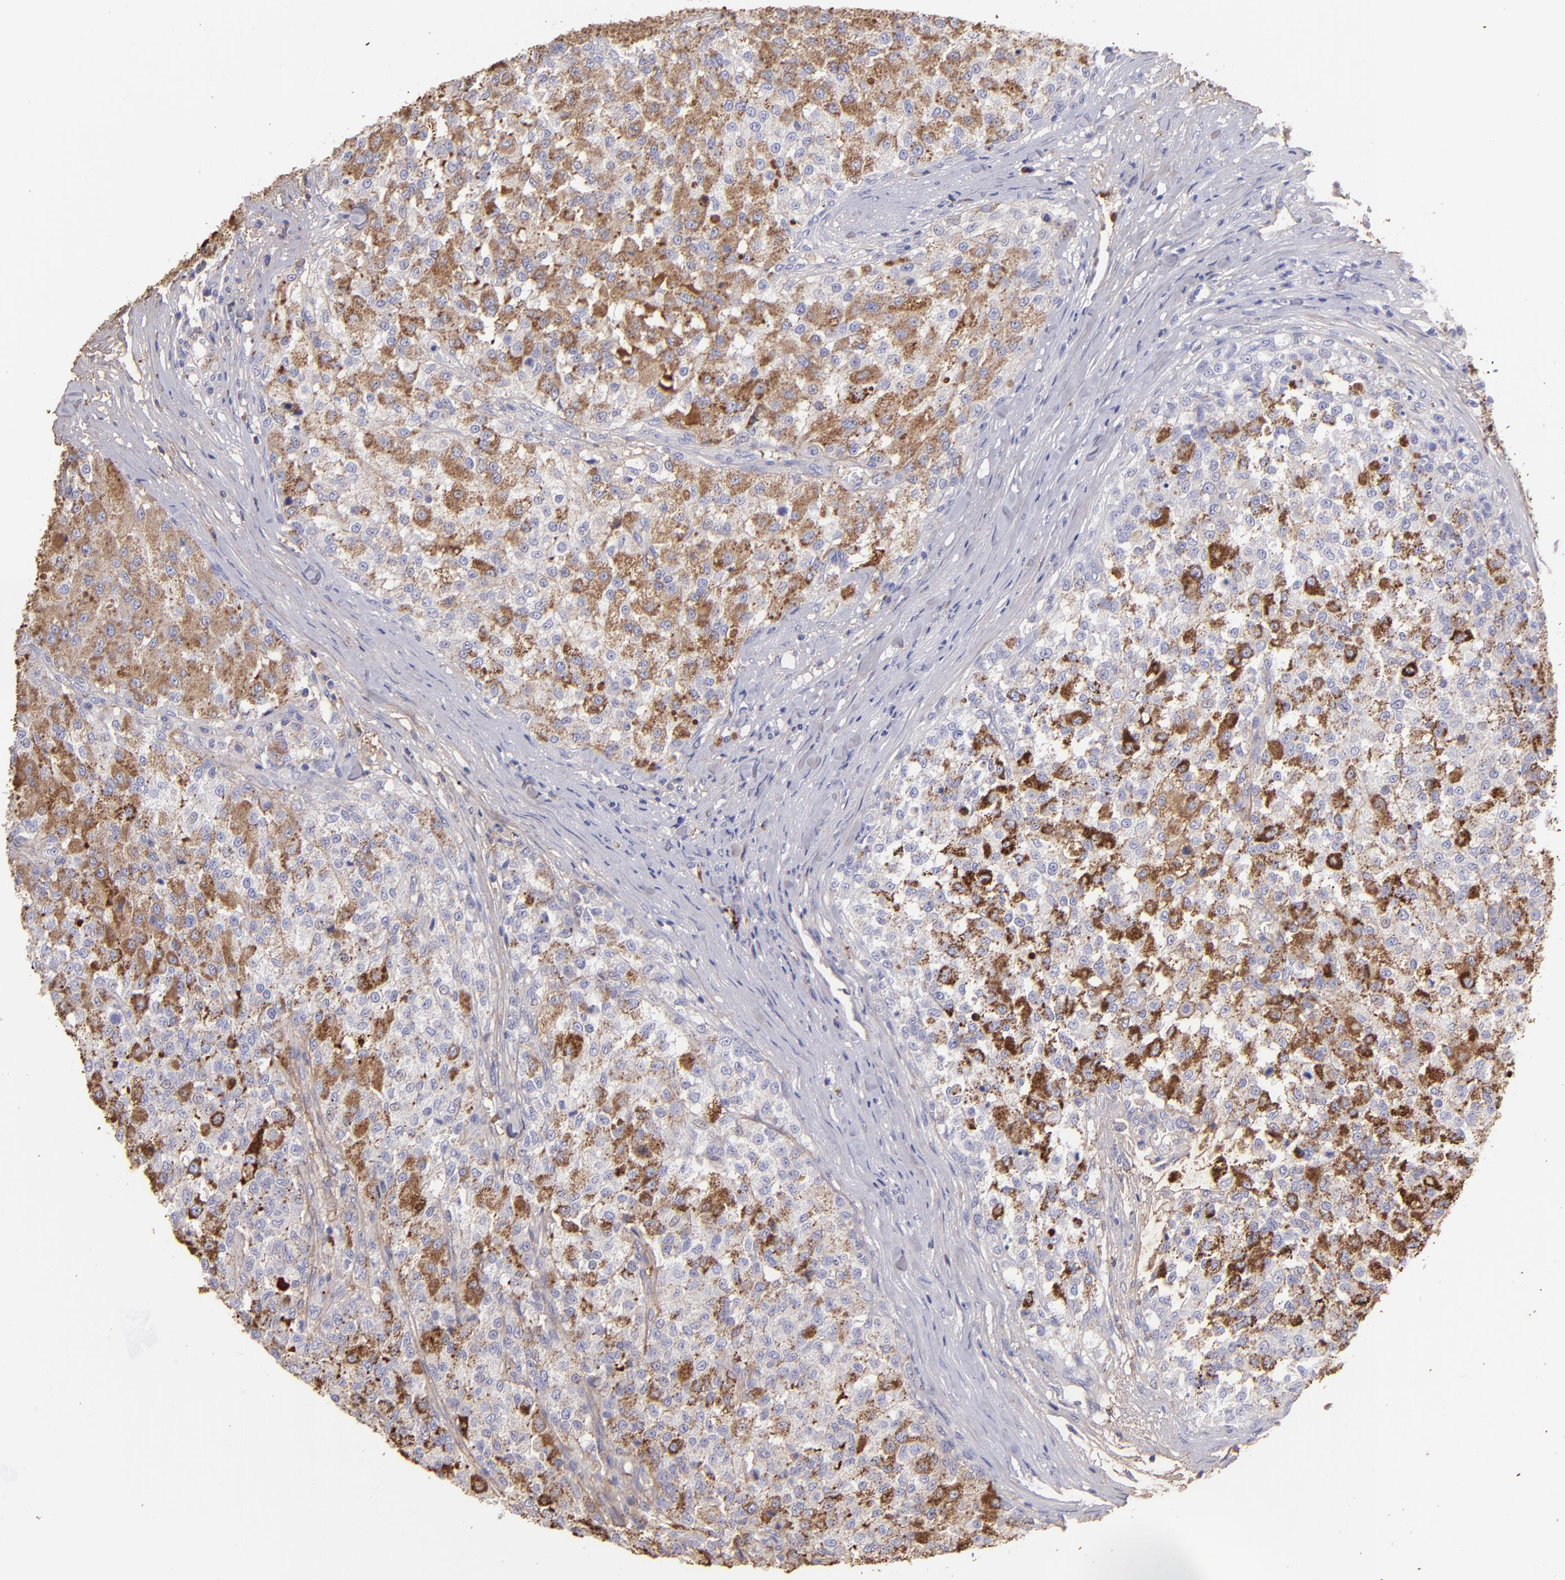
{"staining": {"intensity": "moderate", "quantity": "25%-75%", "location": "cytoplasmic/membranous"}, "tissue": "testis cancer", "cell_type": "Tumor cells", "image_type": "cancer", "snomed": [{"axis": "morphology", "description": "Seminoma, NOS"}, {"axis": "topography", "description": "Testis"}], "caption": "DAB immunohistochemical staining of human testis cancer (seminoma) shows moderate cytoplasmic/membranous protein positivity in approximately 25%-75% of tumor cells.", "gene": "FGB", "patient": {"sex": "male", "age": 59}}